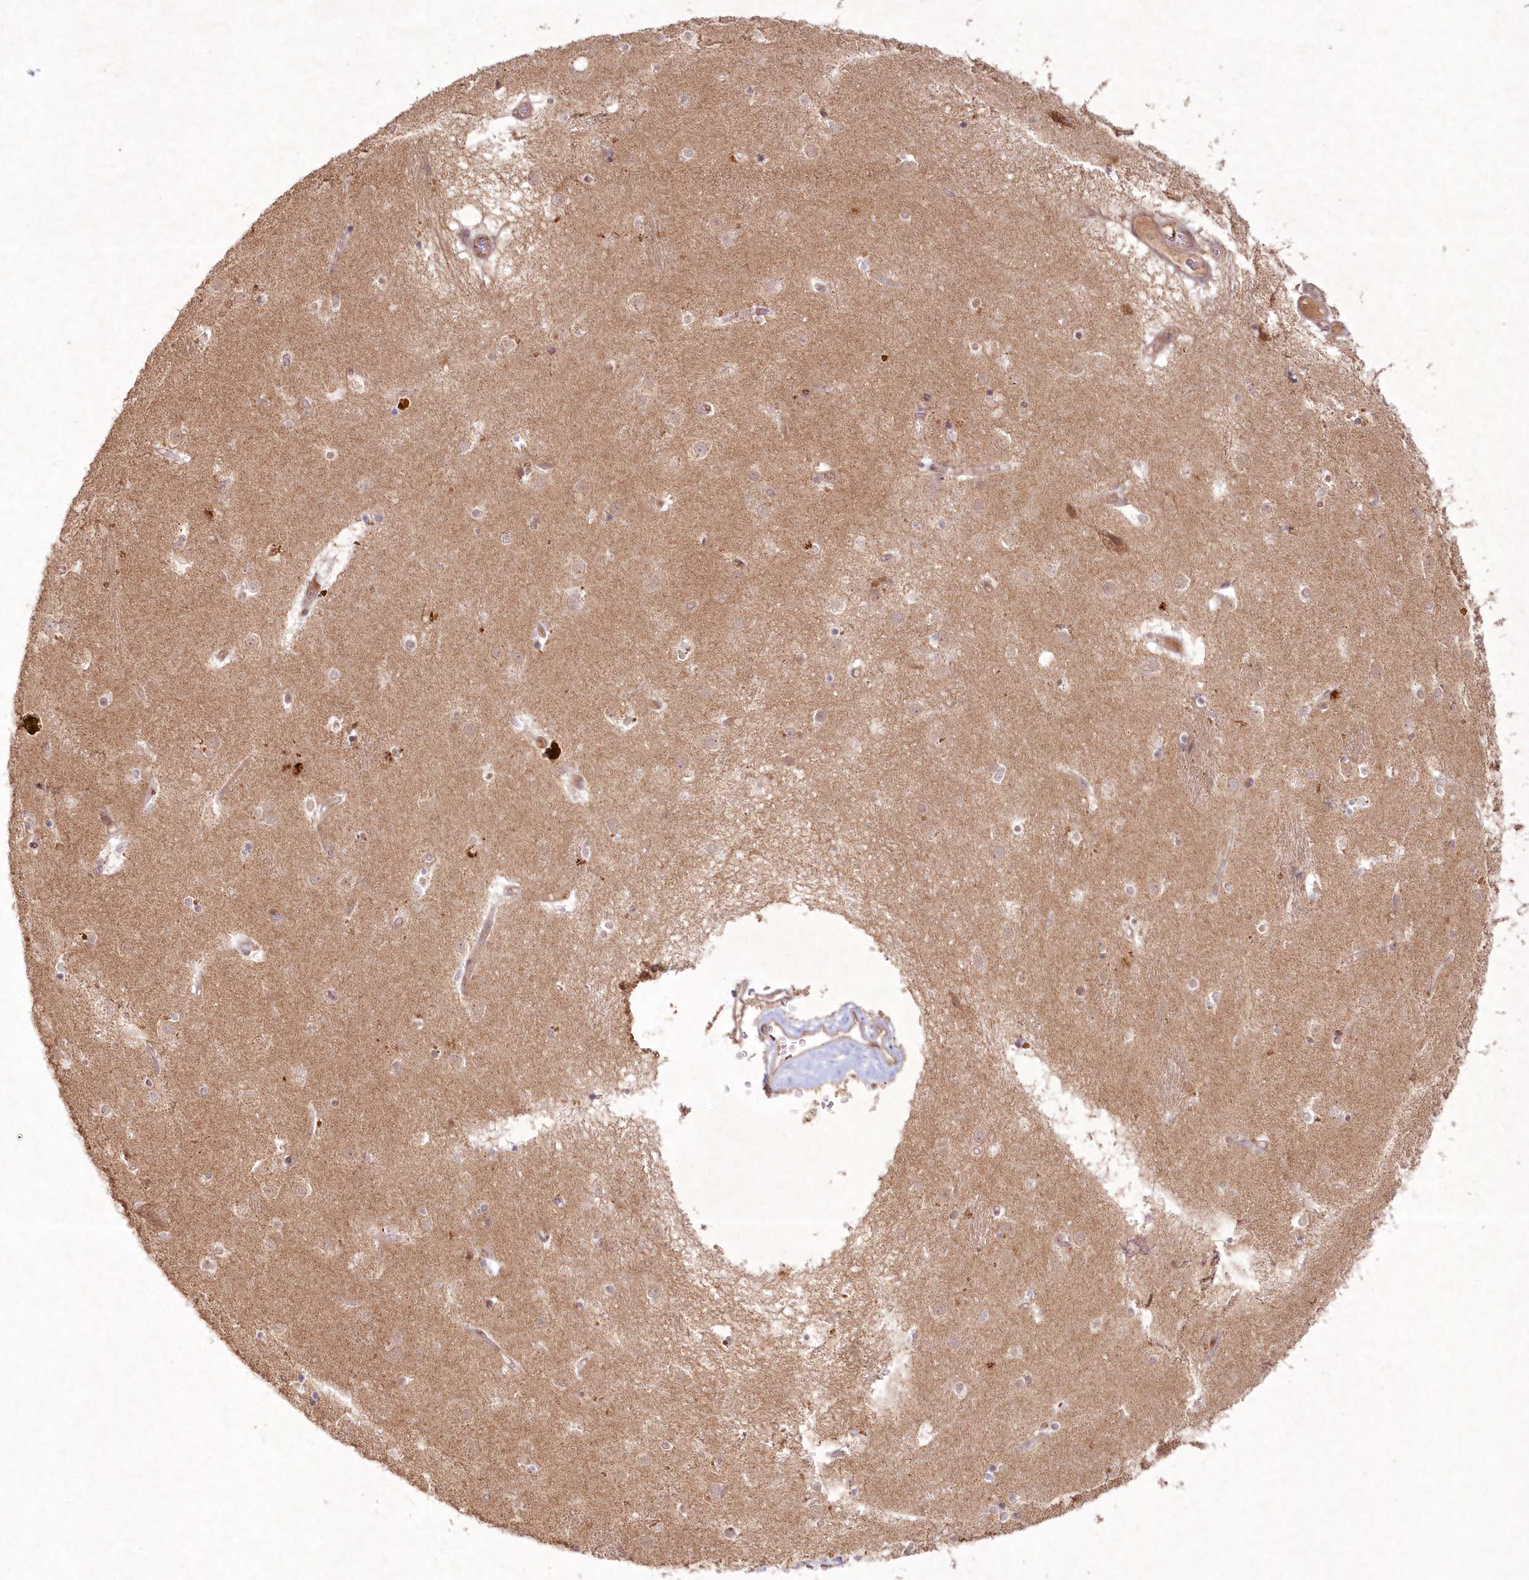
{"staining": {"intensity": "weak", "quantity": "25%-75%", "location": "cytoplasmic/membranous"}, "tissue": "caudate", "cell_type": "Glial cells", "image_type": "normal", "snomed": [{"axis": "morphology", "description": "Normal tissue, NOS"}, {"axis": "topography", "description": "Lateral ventricle wall"}], "caption": "Protein staining exhibits weak cytoplasmic/membranous positivity in approximately 25%-75% of glial cells in benign caudate.", "gene": "TOGARAM2", "patient": {"sex": "male", "age": 70}}